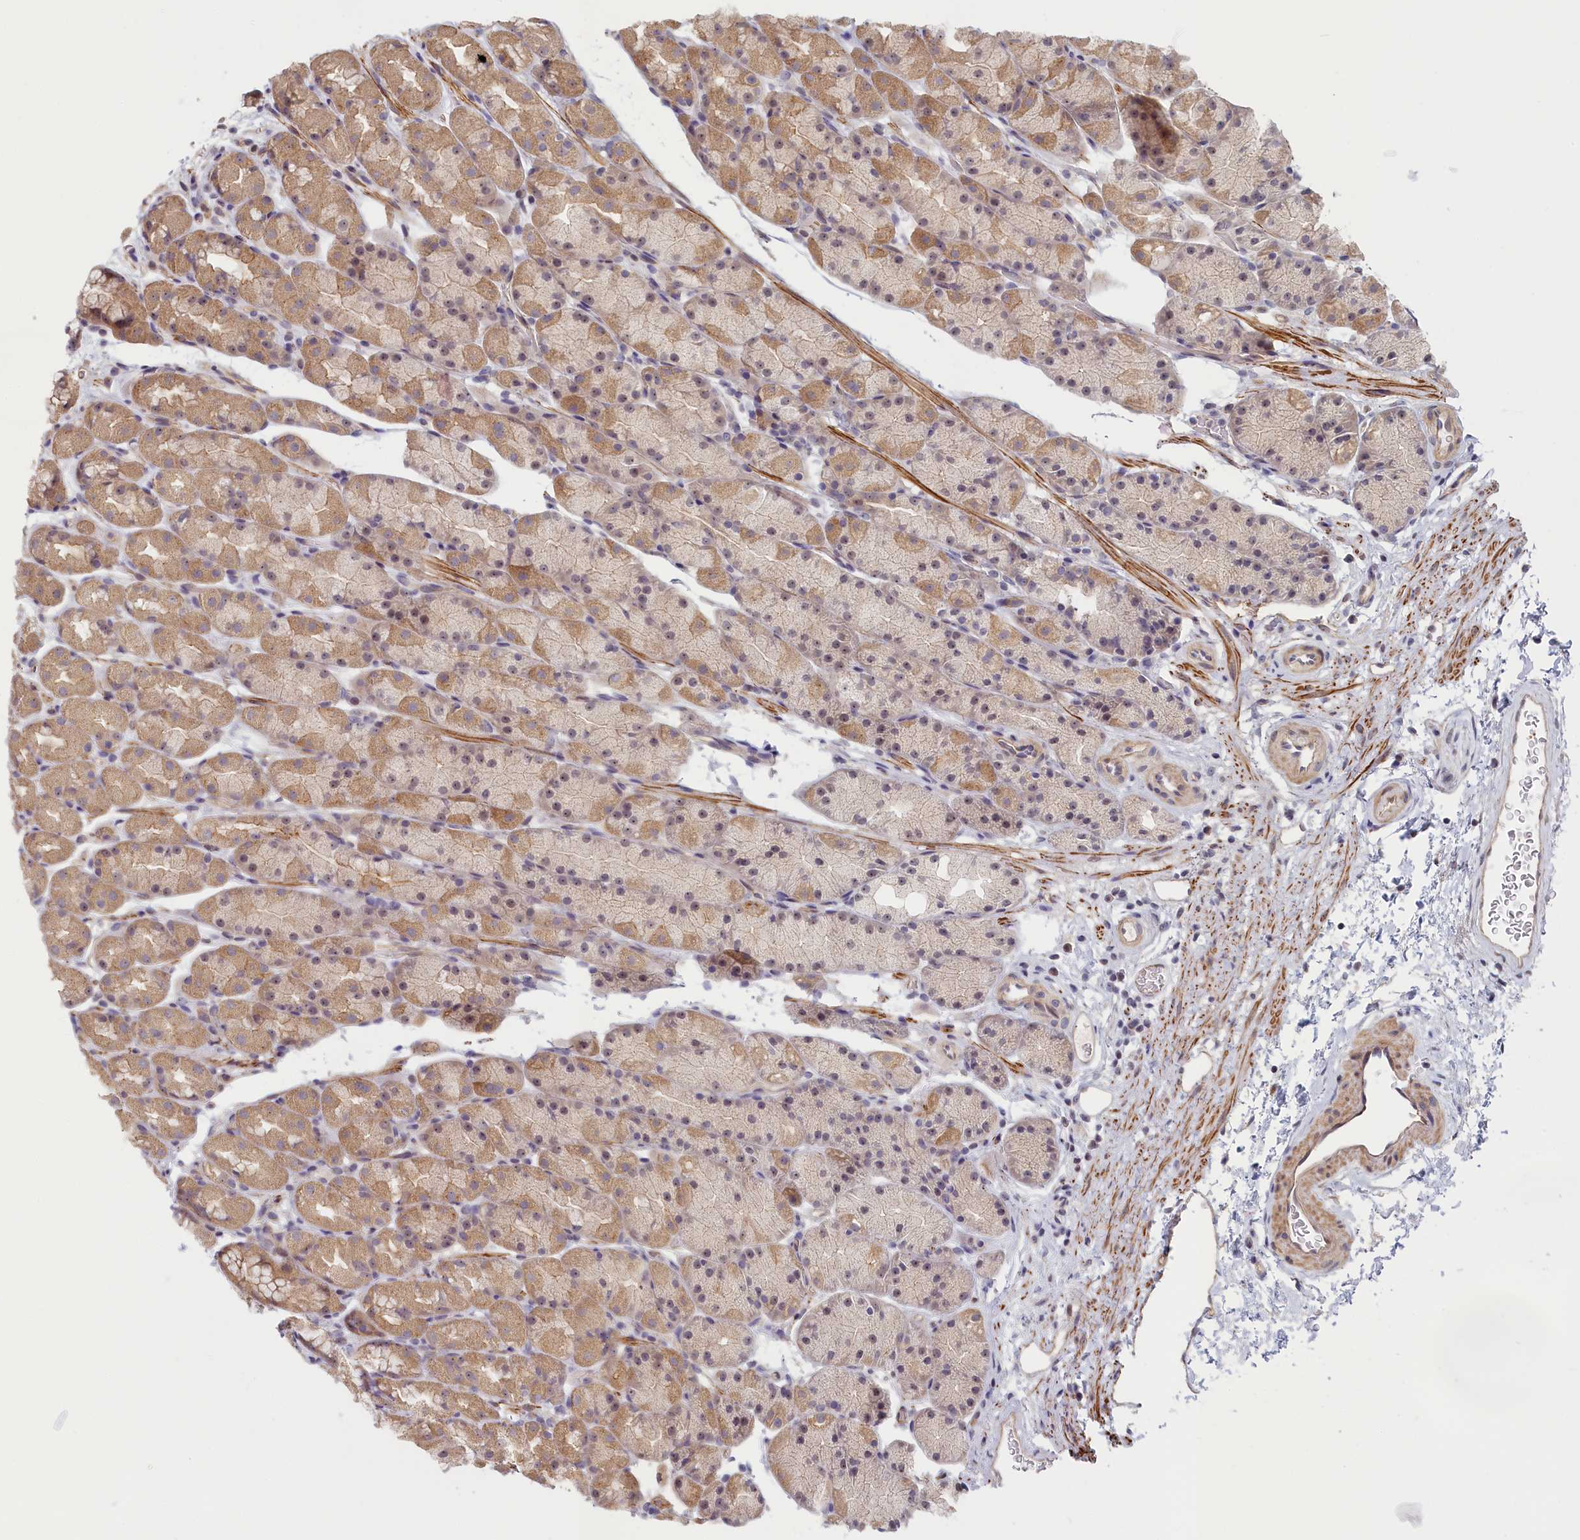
{"staining": {"intensity": "moderate", "quantity": "25%-75%", "location": "cytoplasmic/membranous,nuclear"}, "tissue": "stomach", "cell_type": "Glandular cells", "image_type": "normal", "snomed": [{"axis": "morphology", "description": "Normal tissue, NOS"}, {"axis": "topography", "description": "Stomach, upper"}, {"axis": "topography", "description": "Stomach"}], "caption": "A brown stain shows moderate cytoplasmic/membranous,nuclear positivity of a protein in glandular cells of normal stomach. (Stains: DAB (3,3'-diaminobenzidine) in brown, nuclei in blue, Microscopy: brightfield microscopy at high magnification).", "gene": "INTS4", "patient": {"sex": "male", "age": 47}}